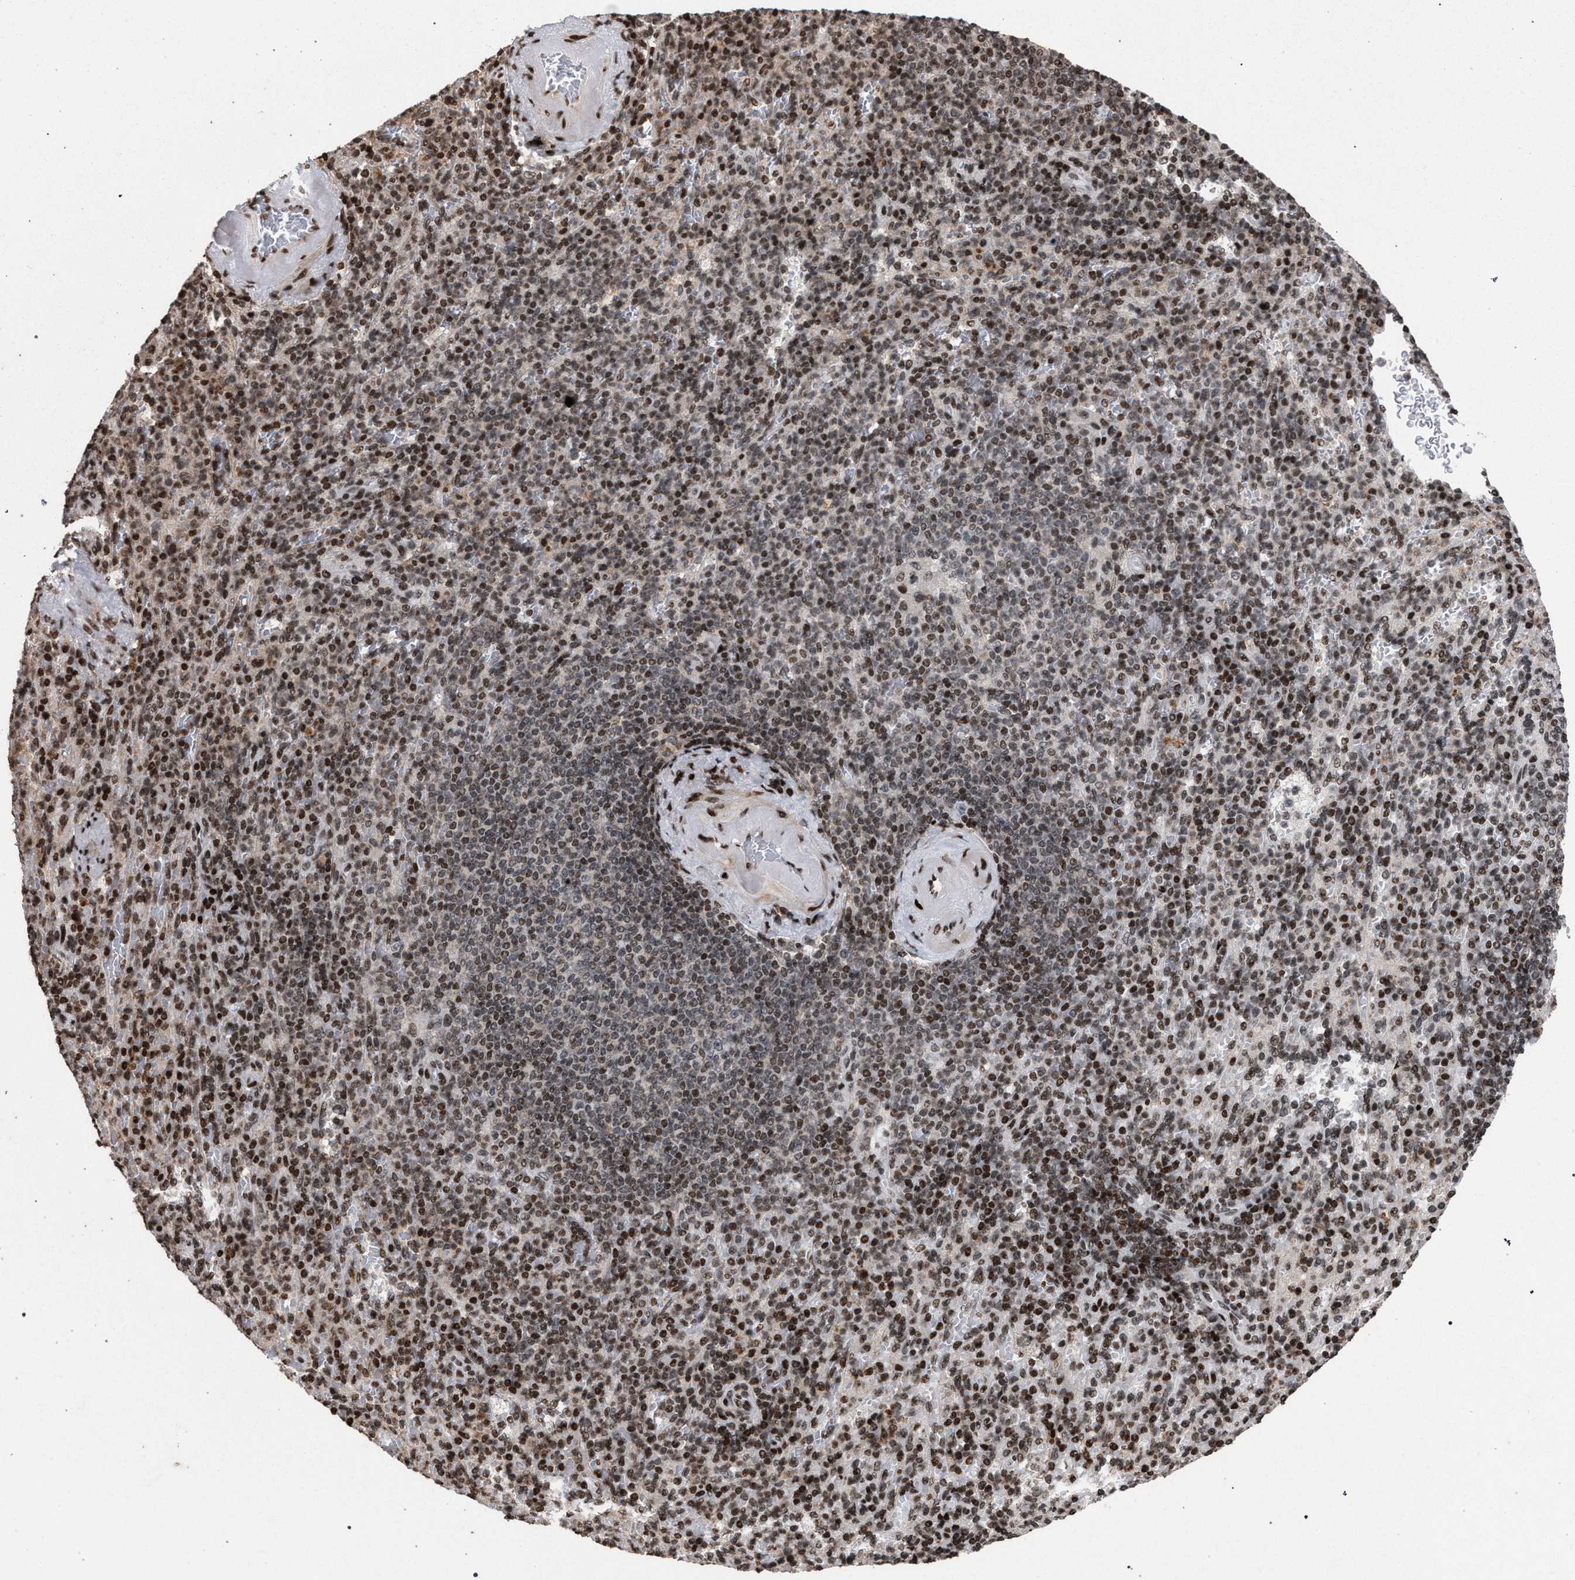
{"staining": {"intensity": "moderate", "quantity": ">75%", "location": "nuclear"}, "tissue": "spleen", "cell_type": "Cells in red pulp", "image_type": "normal", "snomed": [{"axis": "morphology", "description": "Normal tissue, NOS"}, {"axis": "topography", "description": "Spleen"}], "caption": "This image reveals immunohistochemistry staining of unremarkable spleen, with medium moderate nuclear staining in about >75% of cells in red pulp.", "gene": "FOXD3", "patient": {"sex": "female", "age": 74}}